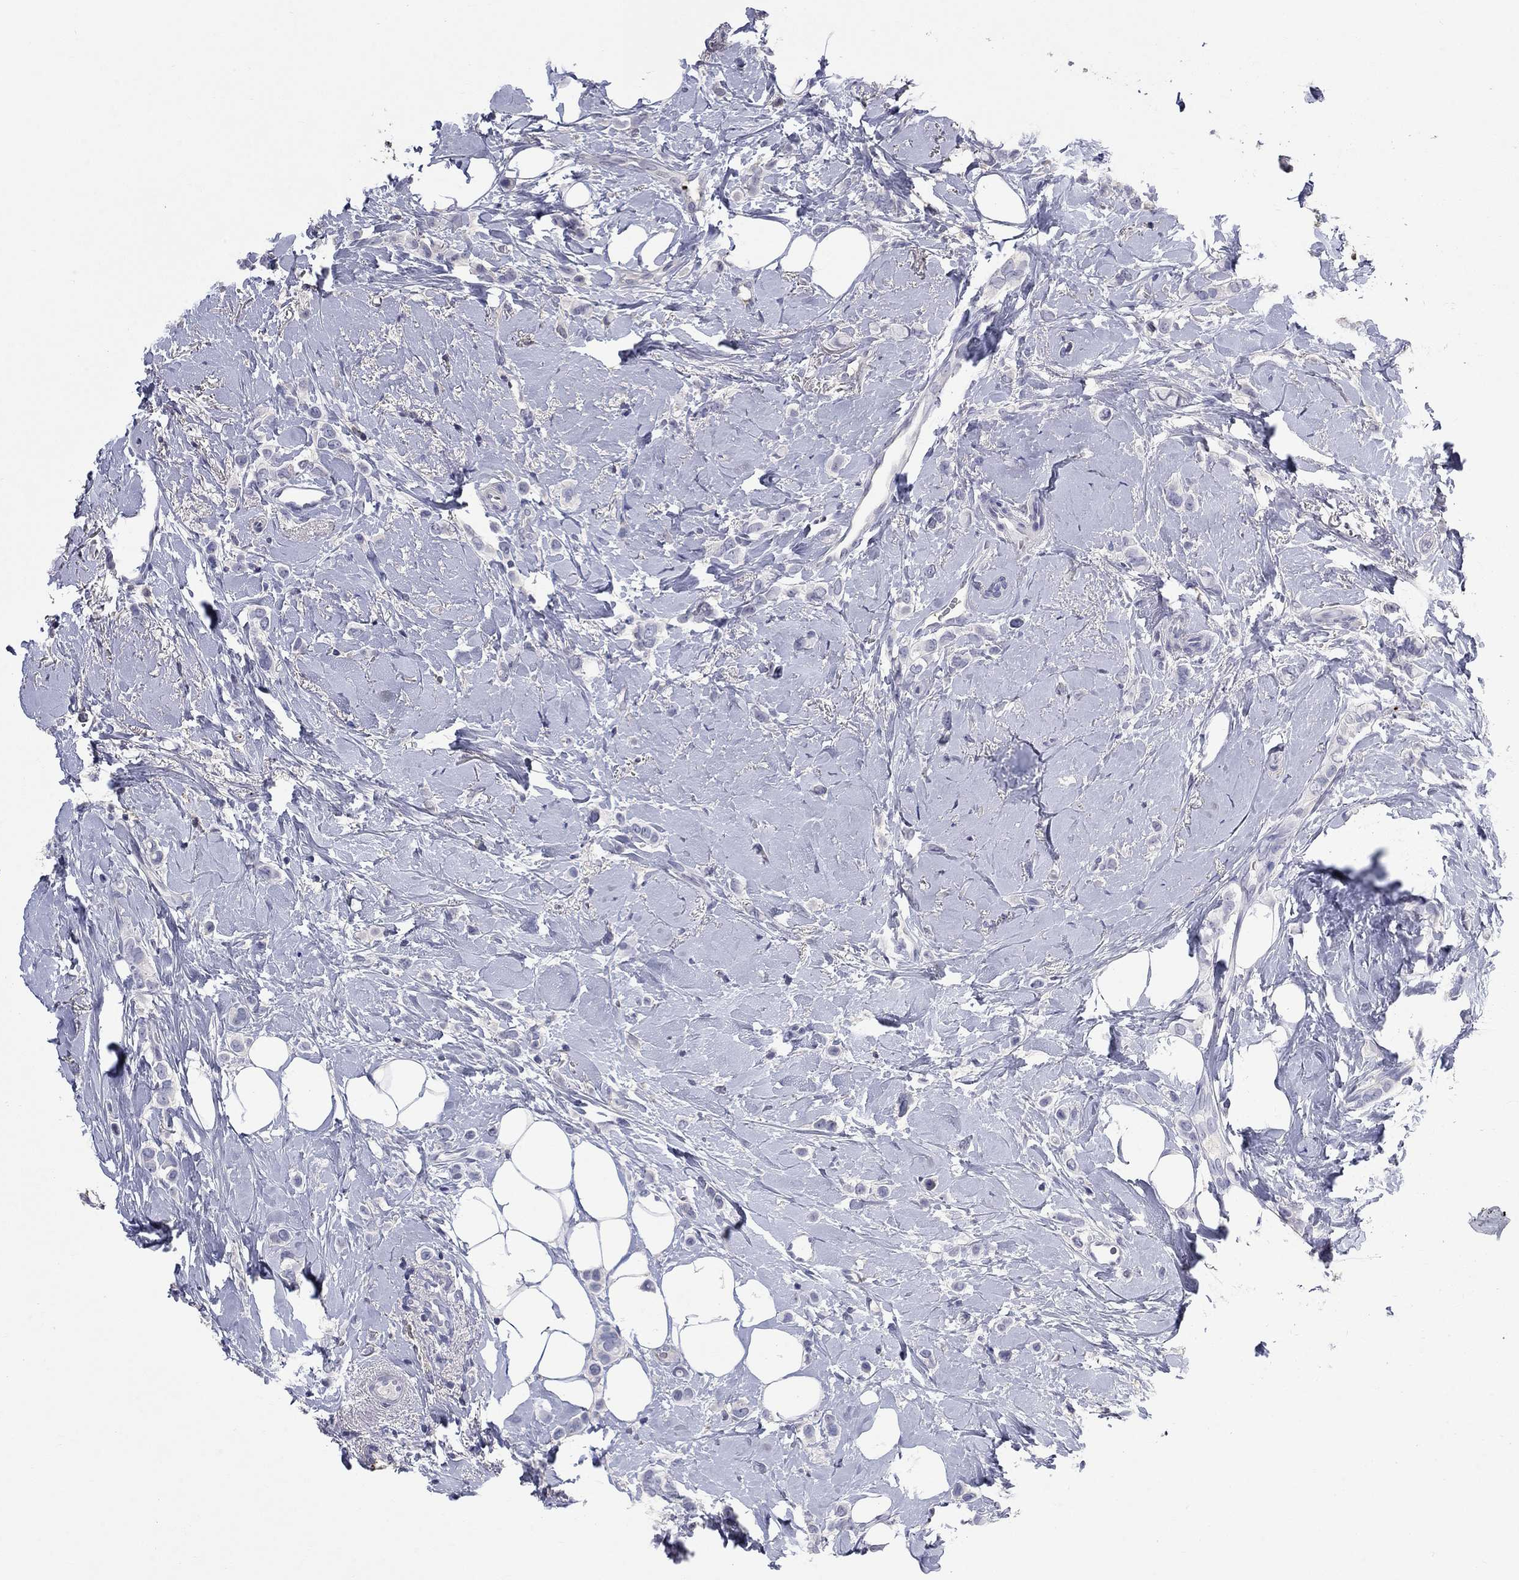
{"staining": {"intensity": "negative", "quantity": "none", "location": "none"}, "tissue": "breast cancer", "cell_type": "Tumor cells", "image_type": "cancer", "snomed": [{"axis": "morphology", "description": "Lobular carcinoma"}, {"axis": "topography", "description": "Breast"}], "caption": "This is an immunohistochemistry image of breast lobular carcinoma. There is no expression in tumor cells.", "gene": "PLEK", "patient": {"sex": "female", "age": 66}}